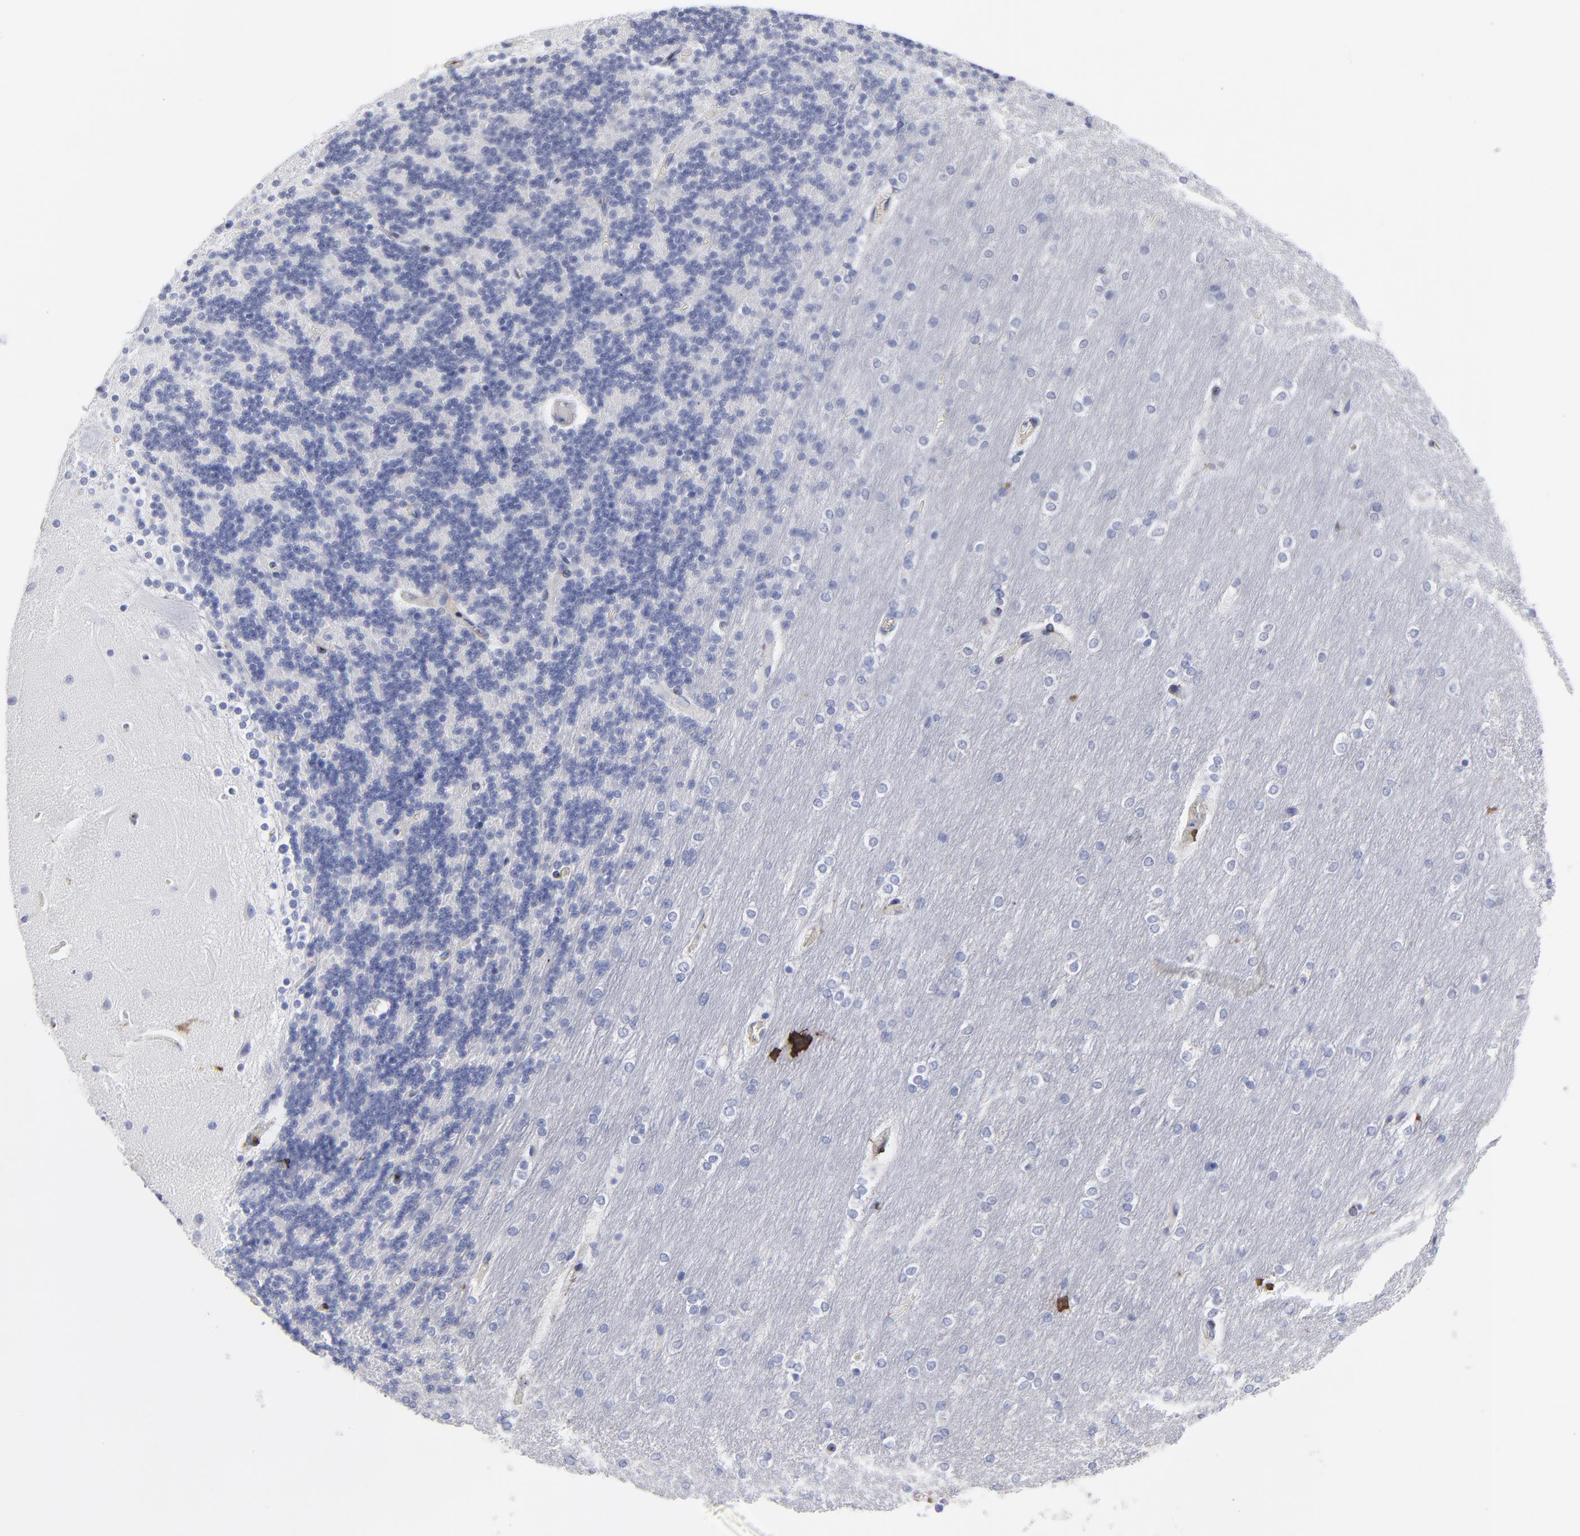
{"staining": {"intensity": "negative", "quantity": "none", "location": "none"}, "tissue": "cerebellum", "cell_type": "Cells in granular layer", "image_type": "normal", "snomed": [{"axis": "morphology", "description": "Normal tissue, NOS"}, {"axis": "topography", "description": "Cerebellum"}], "caption": "Immunohistochemical staining of unremarkable human cerebellum reveals no significant staining in cells in granular layer.", "gene": "DCN", "patient": {"sex": "female", "age": 54}}